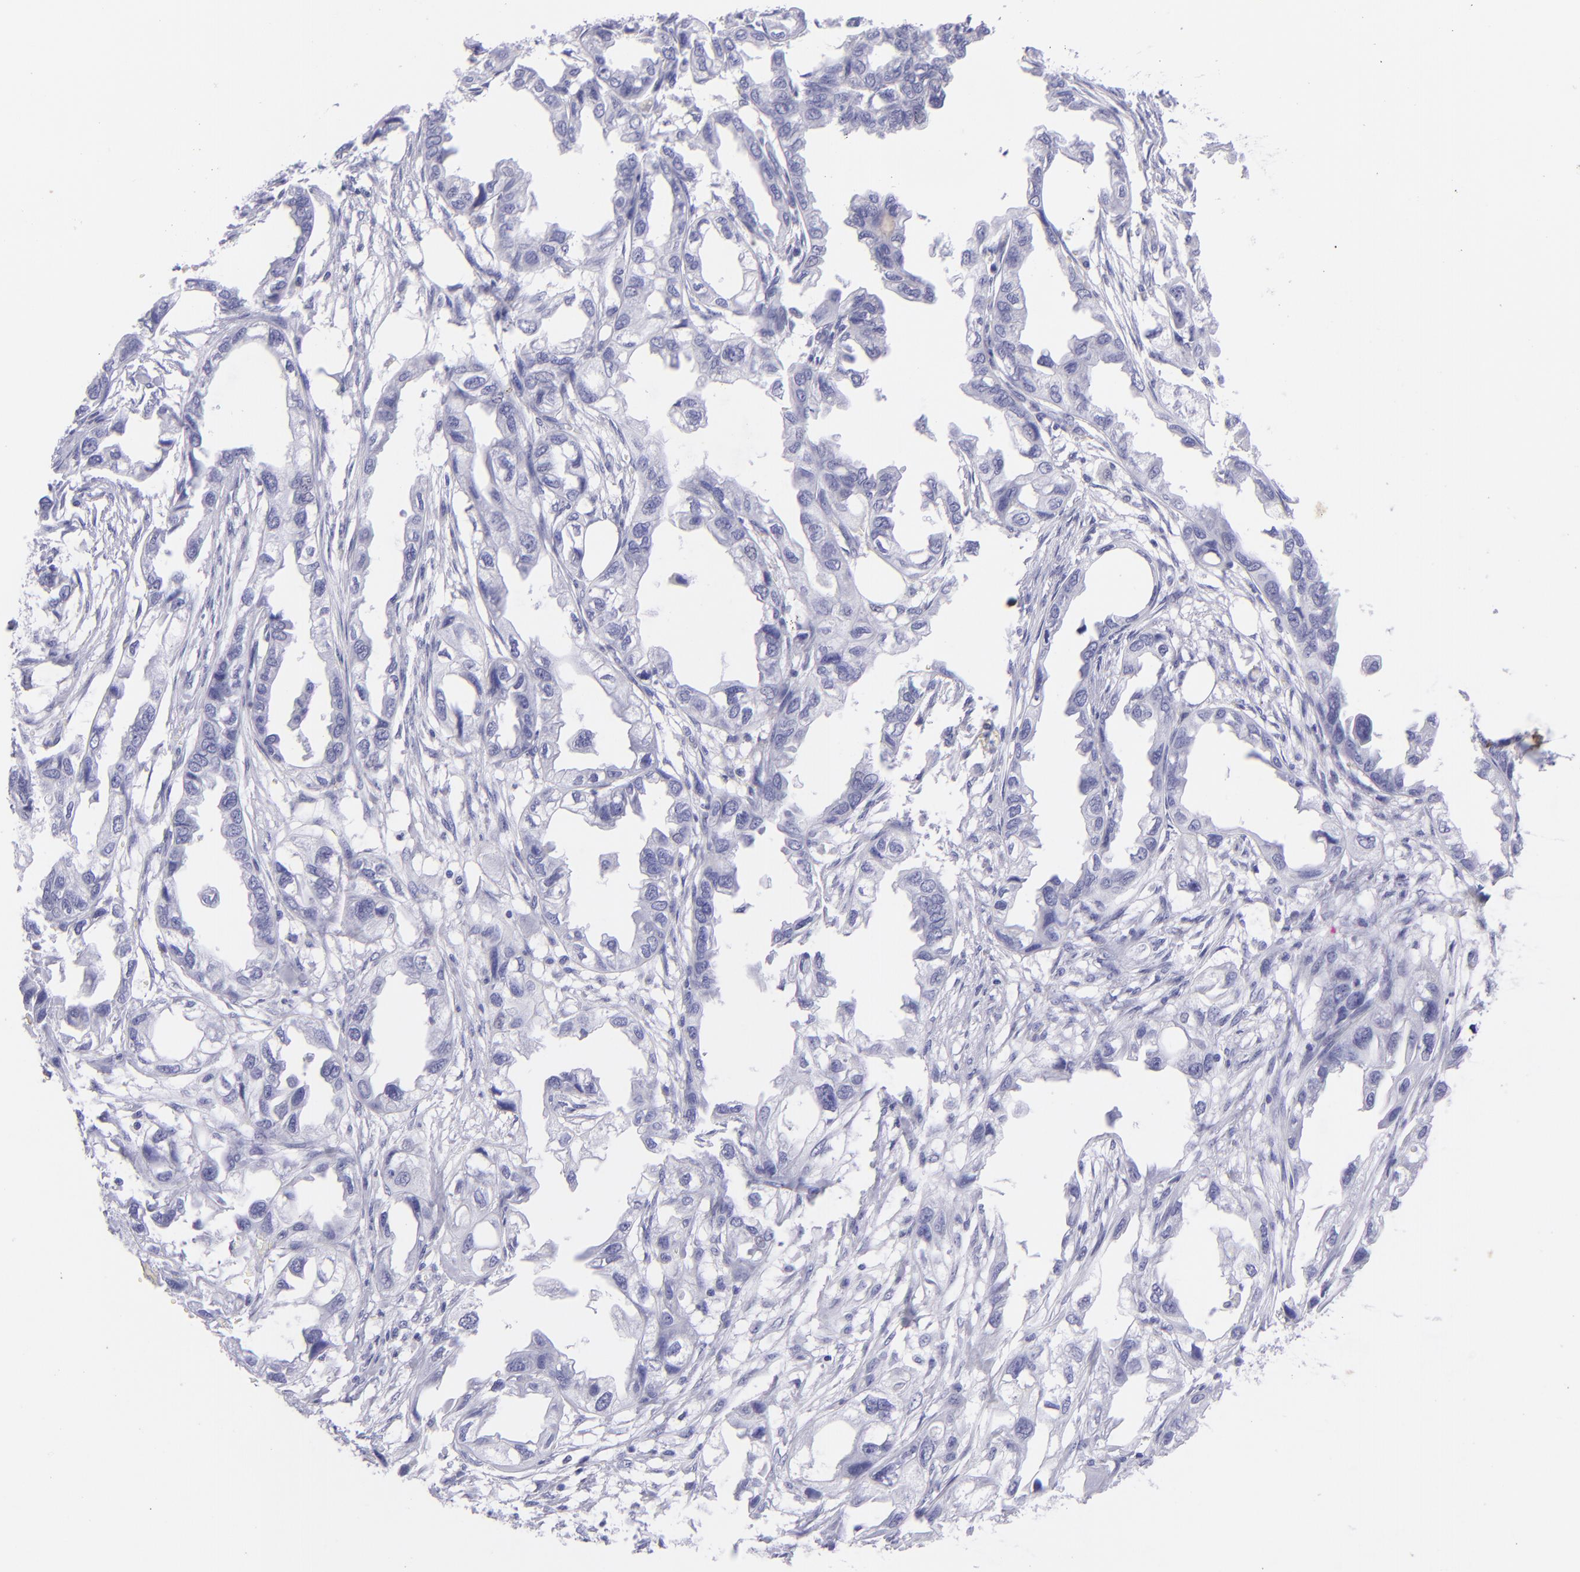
{"staining": {"intensity": "negative", "quantity": "none", "location": "none"}, "tissue": "endometrial cancer", "cell_type": "Tumor cells", "image_type": "cancer", "snomed": [{"axis": "morphology", "description": "Adenocarcinoma, NOS"}, {"axis": "topography", "description": "Endometrium"}], "caption": "High power microscopy photomicrograph of an immunohistochemistry micrograph of adenocarcinoma (endometrial), revealing no significant positivity in tumor cells.", "gene": "PIP", "patient": {"sex": "female", "age": 67}}